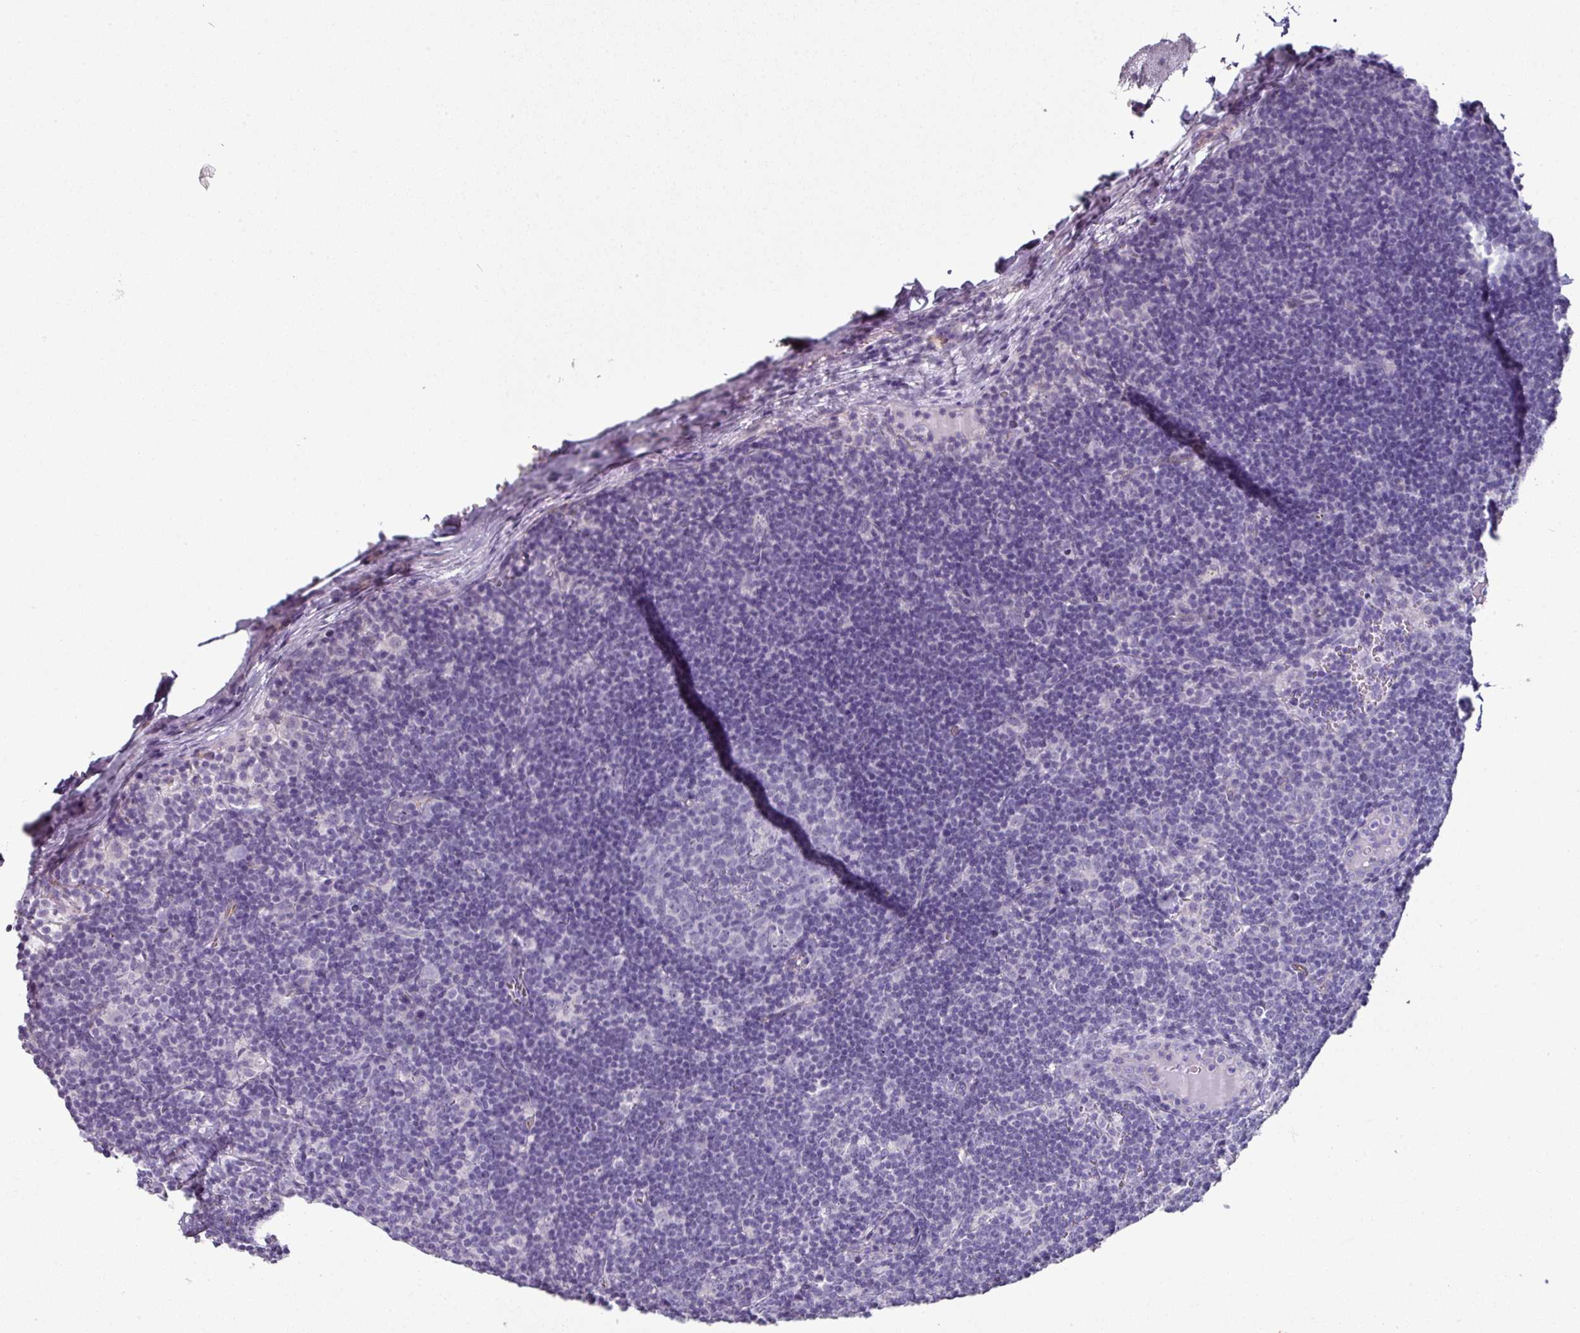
{"staining": {"intensity": "negative", "quantity": "none", "location": "none"}, "tissue": "lymph node", "cell_type": "Germinal center cells", "image_type": "normal", "snomed": [{"axis": "morphology", "description": "Normal tissue, NOS"}, {"axis": "topography", "description": "Lymph node"}], "caption": "This is an immunohistochemistry histopathology image of normal lymph node. There is no positivity in germinal center cells.", "gene": "SLC17A7", "patient": {"sex": "female", "age": 29}}